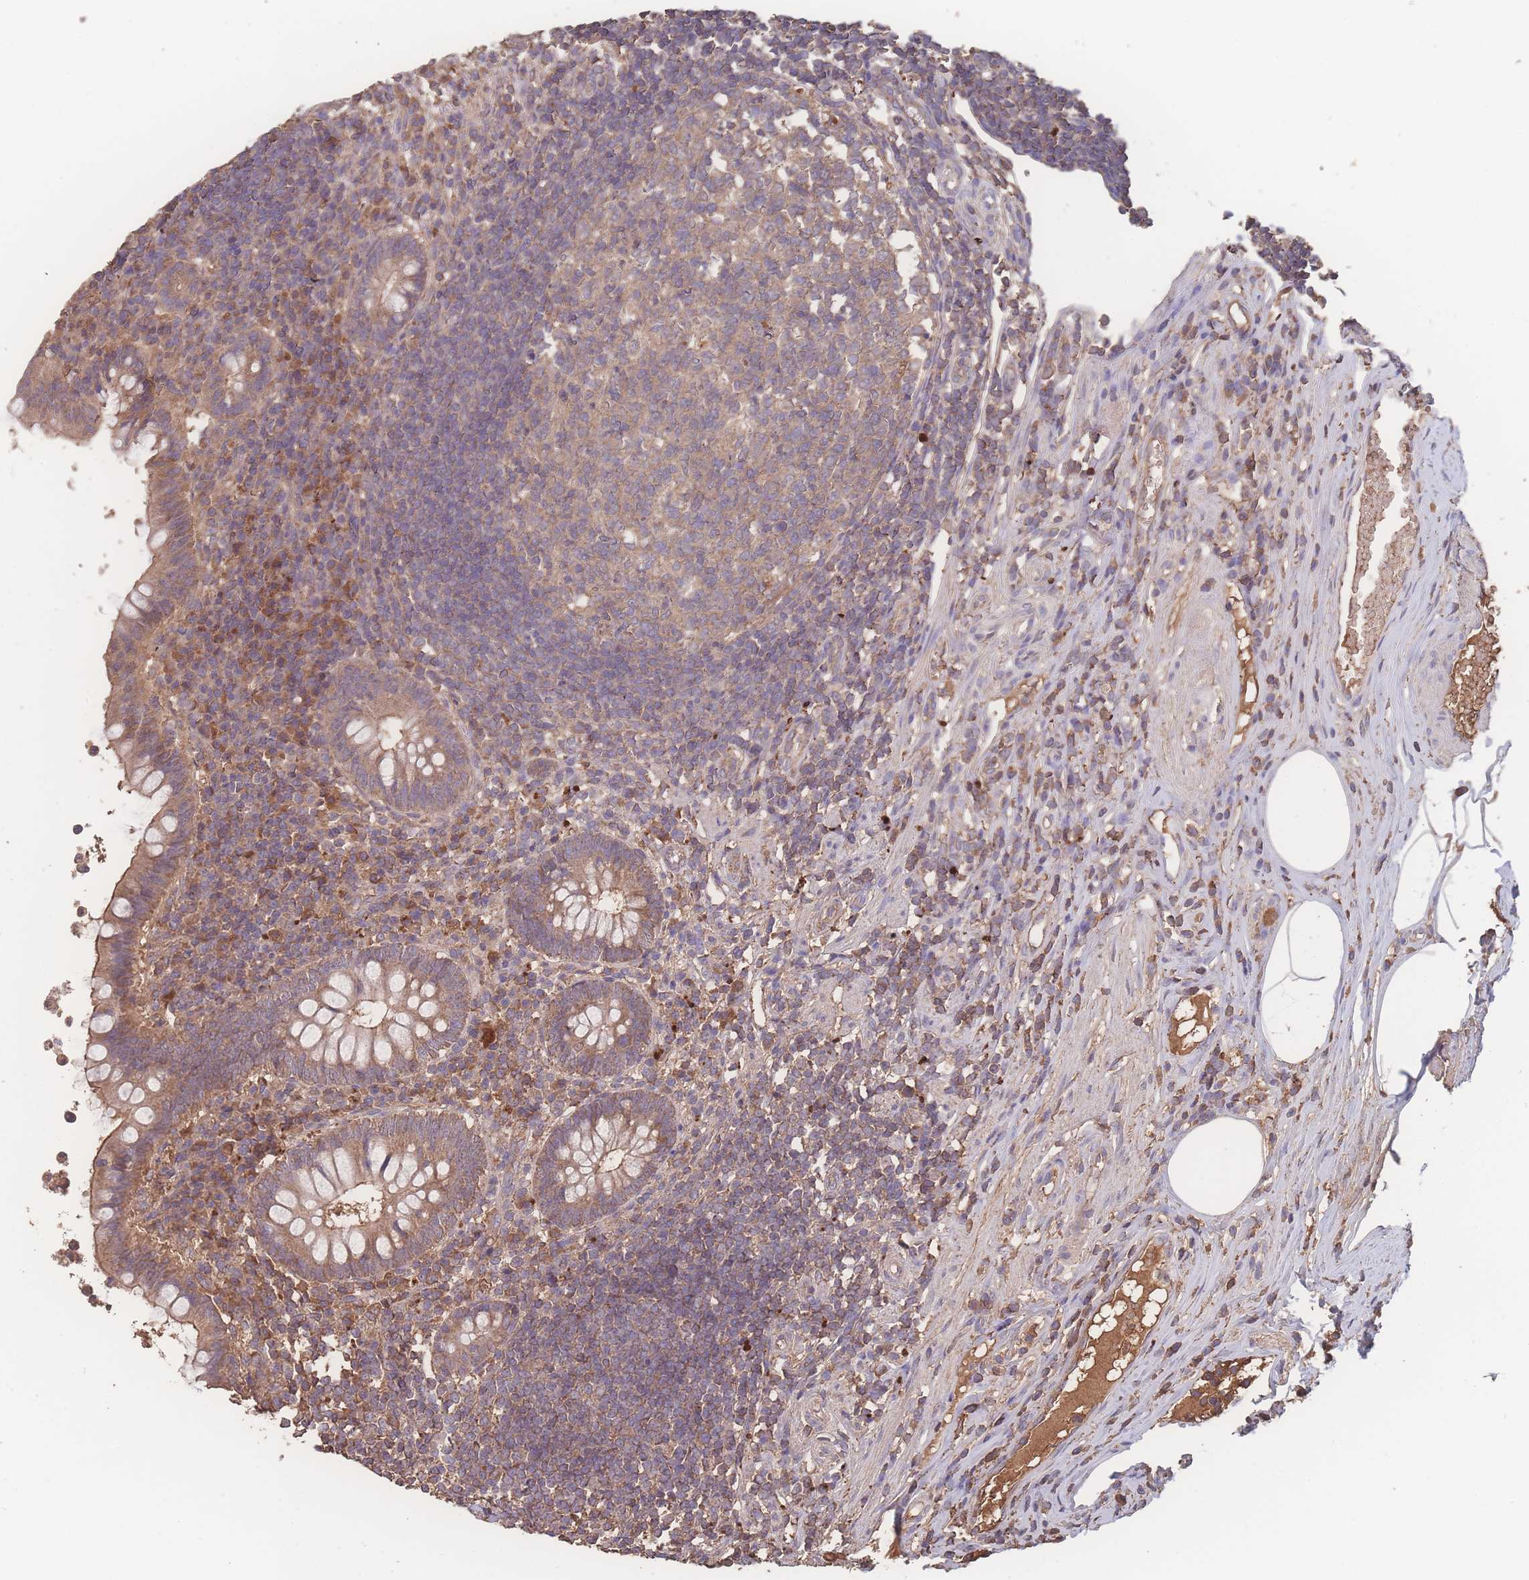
{"staining": {"intensity": "moderate", "quantity": ">75%", "location": "cytoplasmic/membranous"}, "tissue": "appendix", "cell_type": "Glandular cells", "image_type": "normal", "snomed": [{"axis": "morphology", "description": "Normal tissue, NOS"}, {"axis": "topography", "description": "Appendix"}], "caption": "The immunohistochemical stain labels moderate cytoplasmic/membranous staining in glandular cells of normal appendix.", "gene": "ATXN10", "patient": {"sex": "female", "age": 56}}